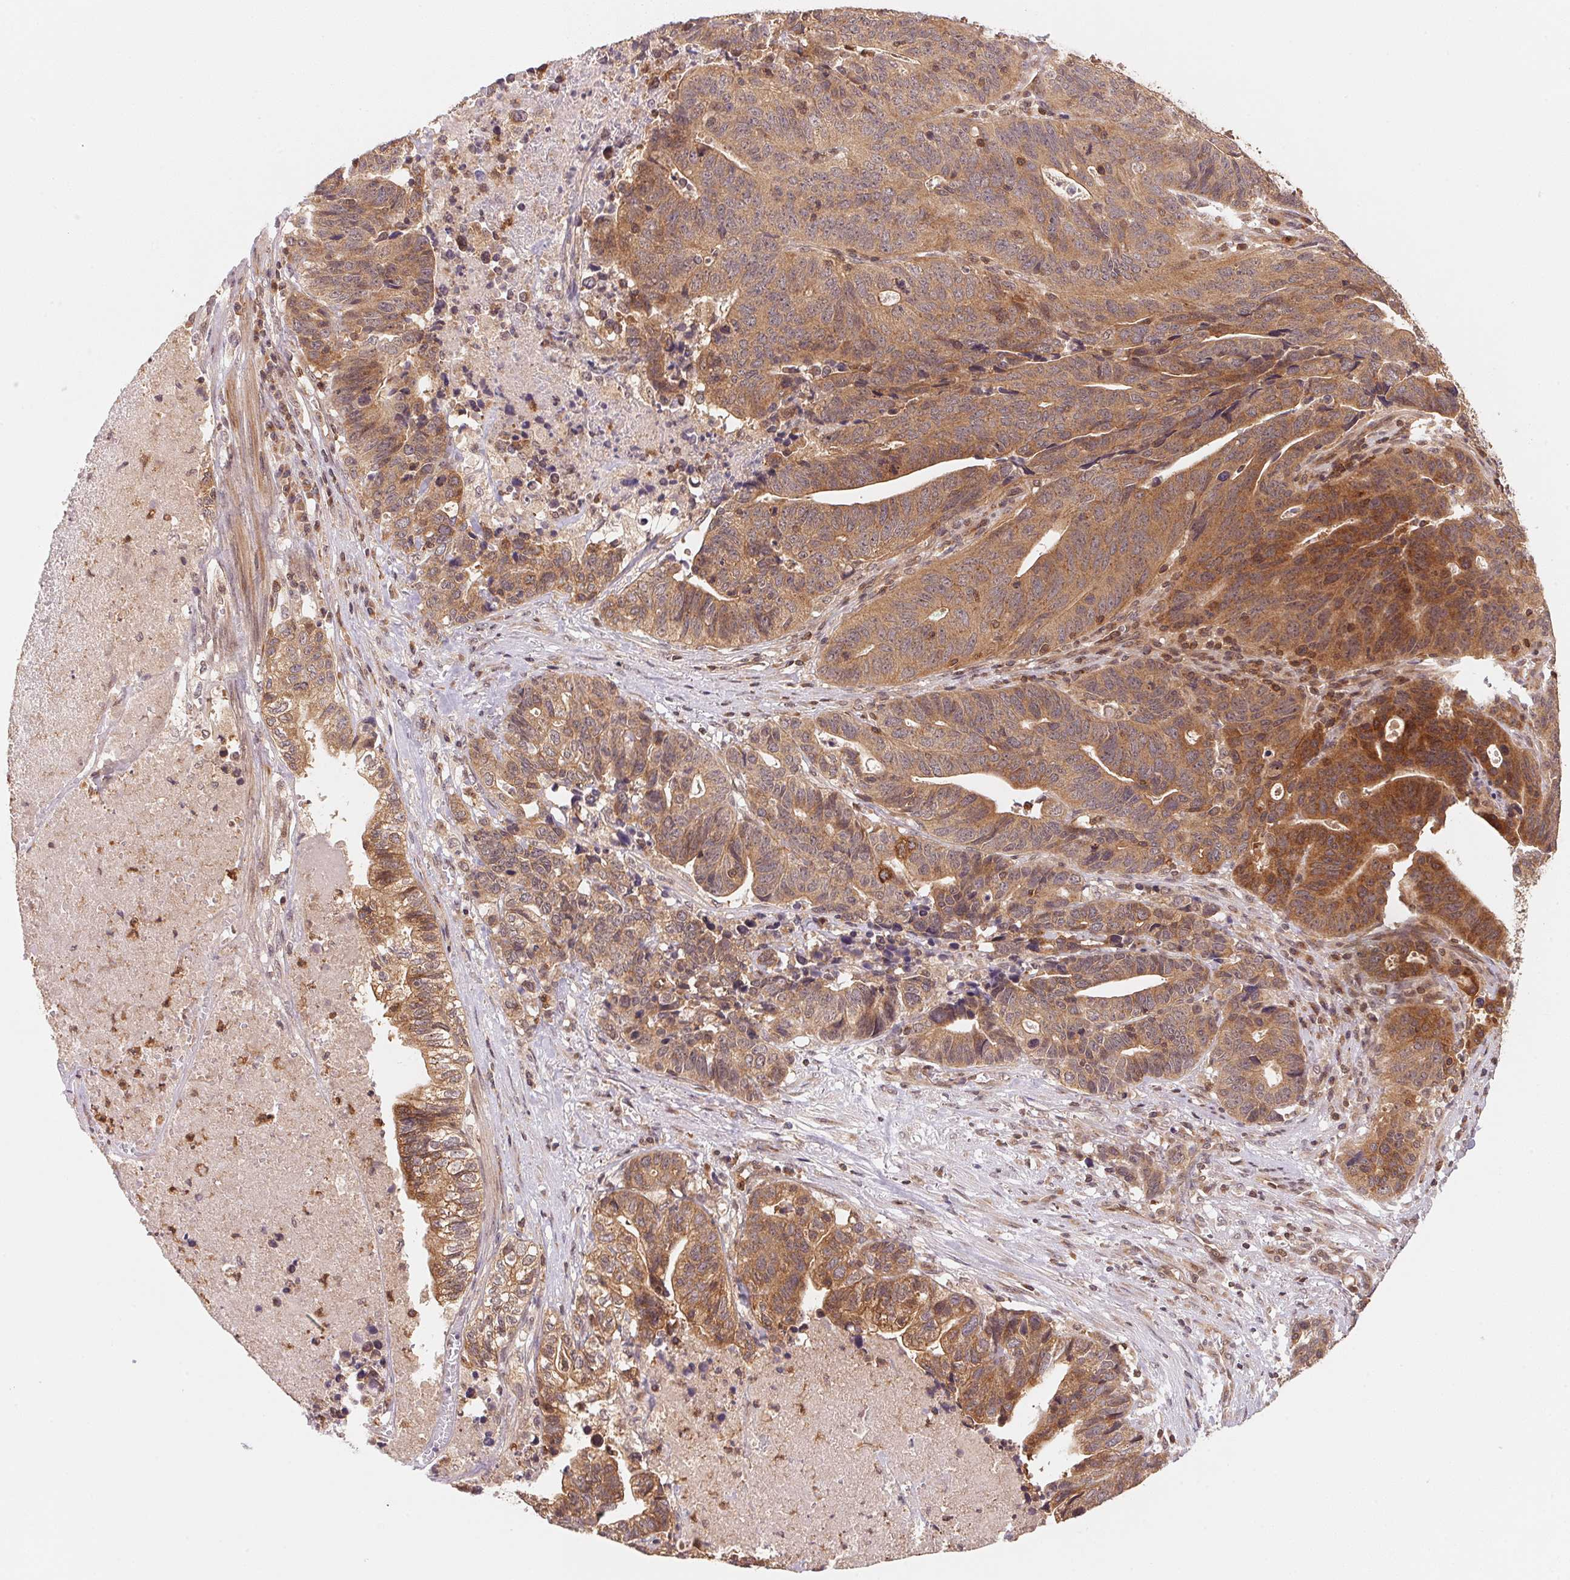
{"staining": {"intensity": "moderate", "quantity": ">75%", "location": "cytoplasmic/membranous"}, "tissue": "stomach cancer", "cell_type": "Tumor cells", "image_type": "cancer", "snomed": [{"axis": "morphology", "description": "Adenocarcinoma, NOS"}, {"axis": "topography", "description": "Stomach, upper"}], "caption": "The immunohistochemical stain highlights moderate cytoplasmic/membranous staining in tumor cells of stomach cancer tissue.", "gene": "CCDC102B", "patient": {"sex": "female", "age": 67}}